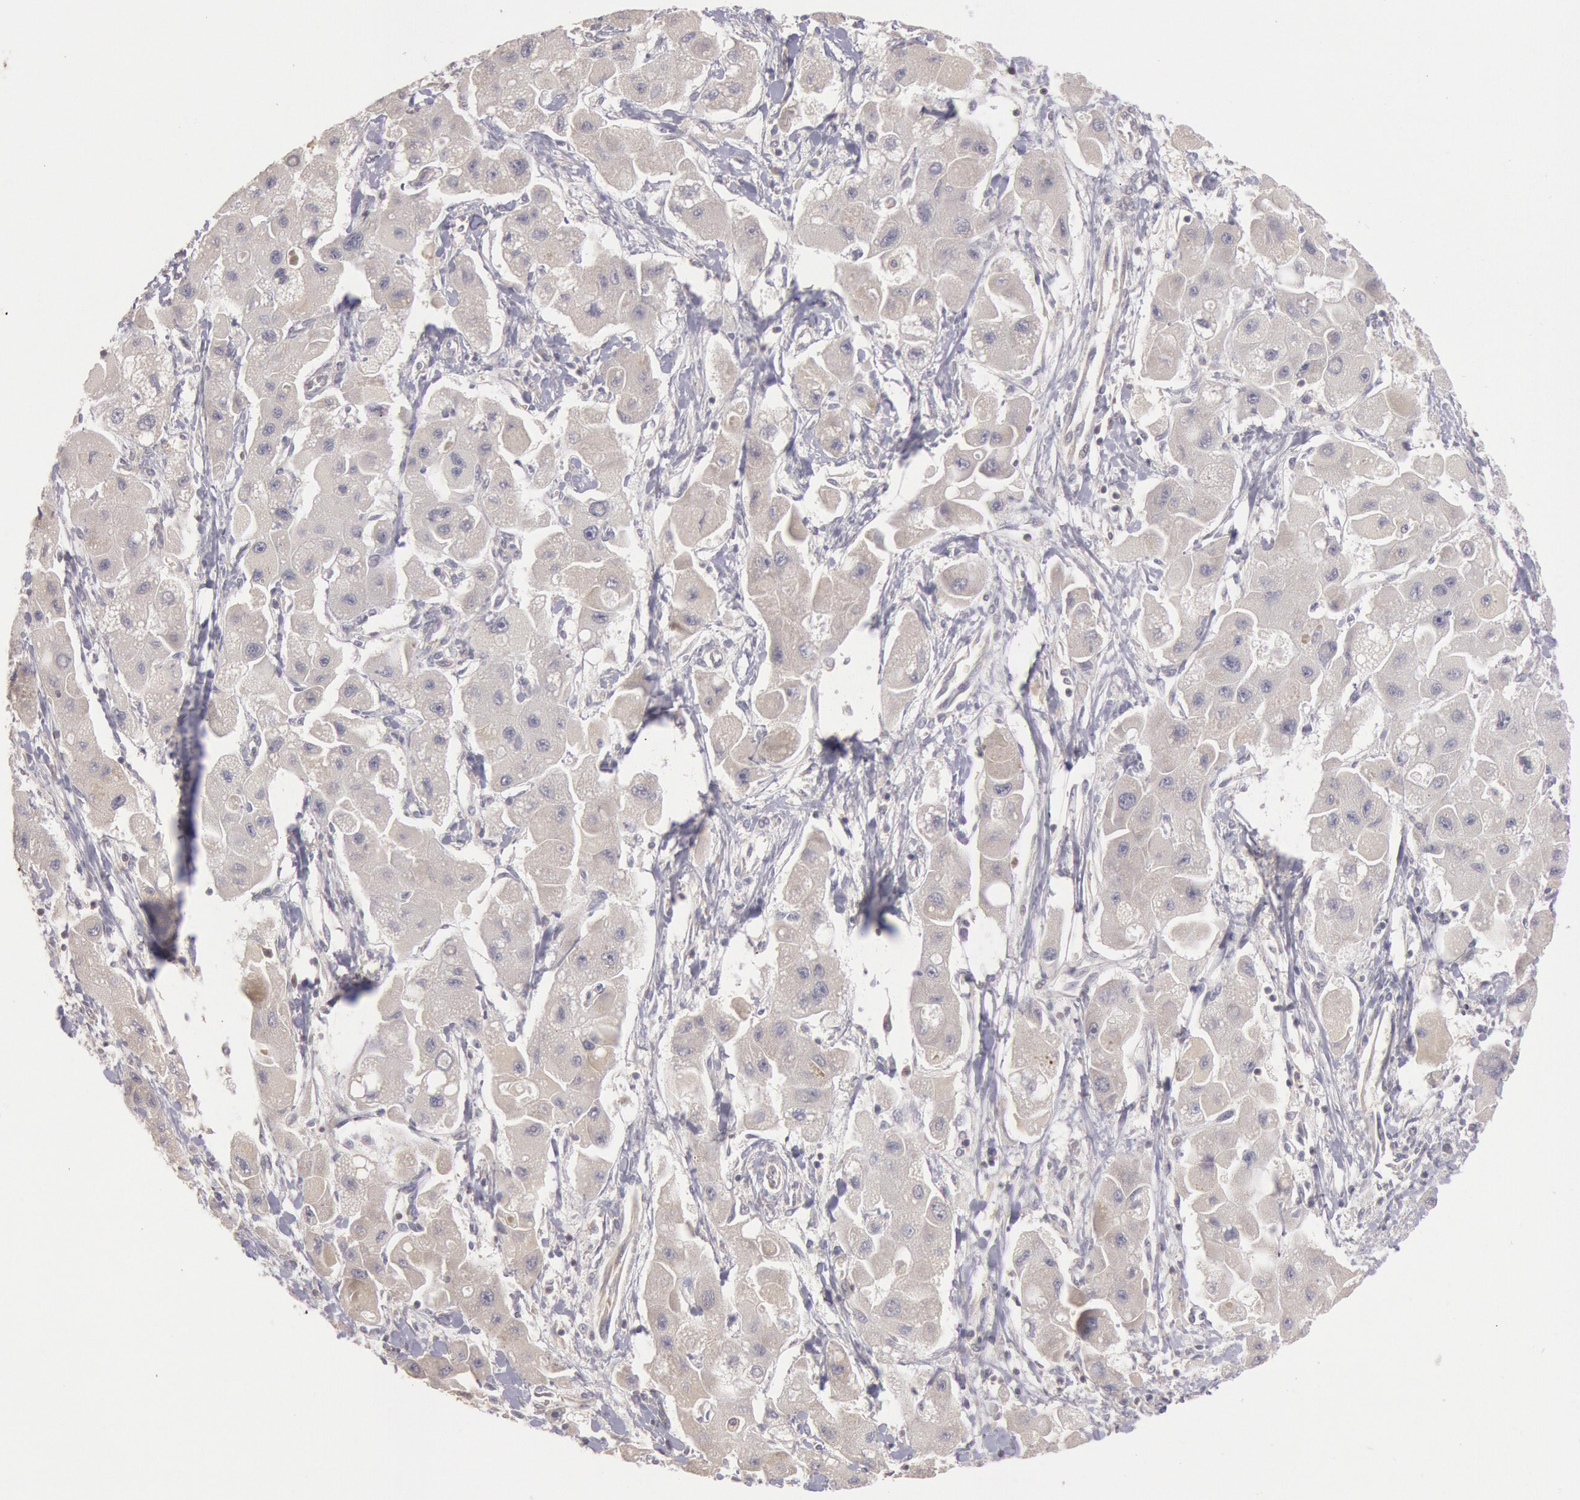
{"staining": {"intensity": "negative", "quantity": "none", "location": "none"}, "tissue": "liver cancer", "cell_type": "Tumor cells", "image_type": "cancer", "snomed": [{"axis": "morphology", "description": "Carcinoma, Hepatocellular, NOS"}, {"axis": "topography", "description": "Liver"}], "caption": "IHC histopathology image of neoplastic tissue: human liver cancer (hepatocellular carcinoma) stained with DAB displays no significant protein expression in tumor cells.", "gene": "PIK3R1", "patient": {"sex": "male", "age": 24}}